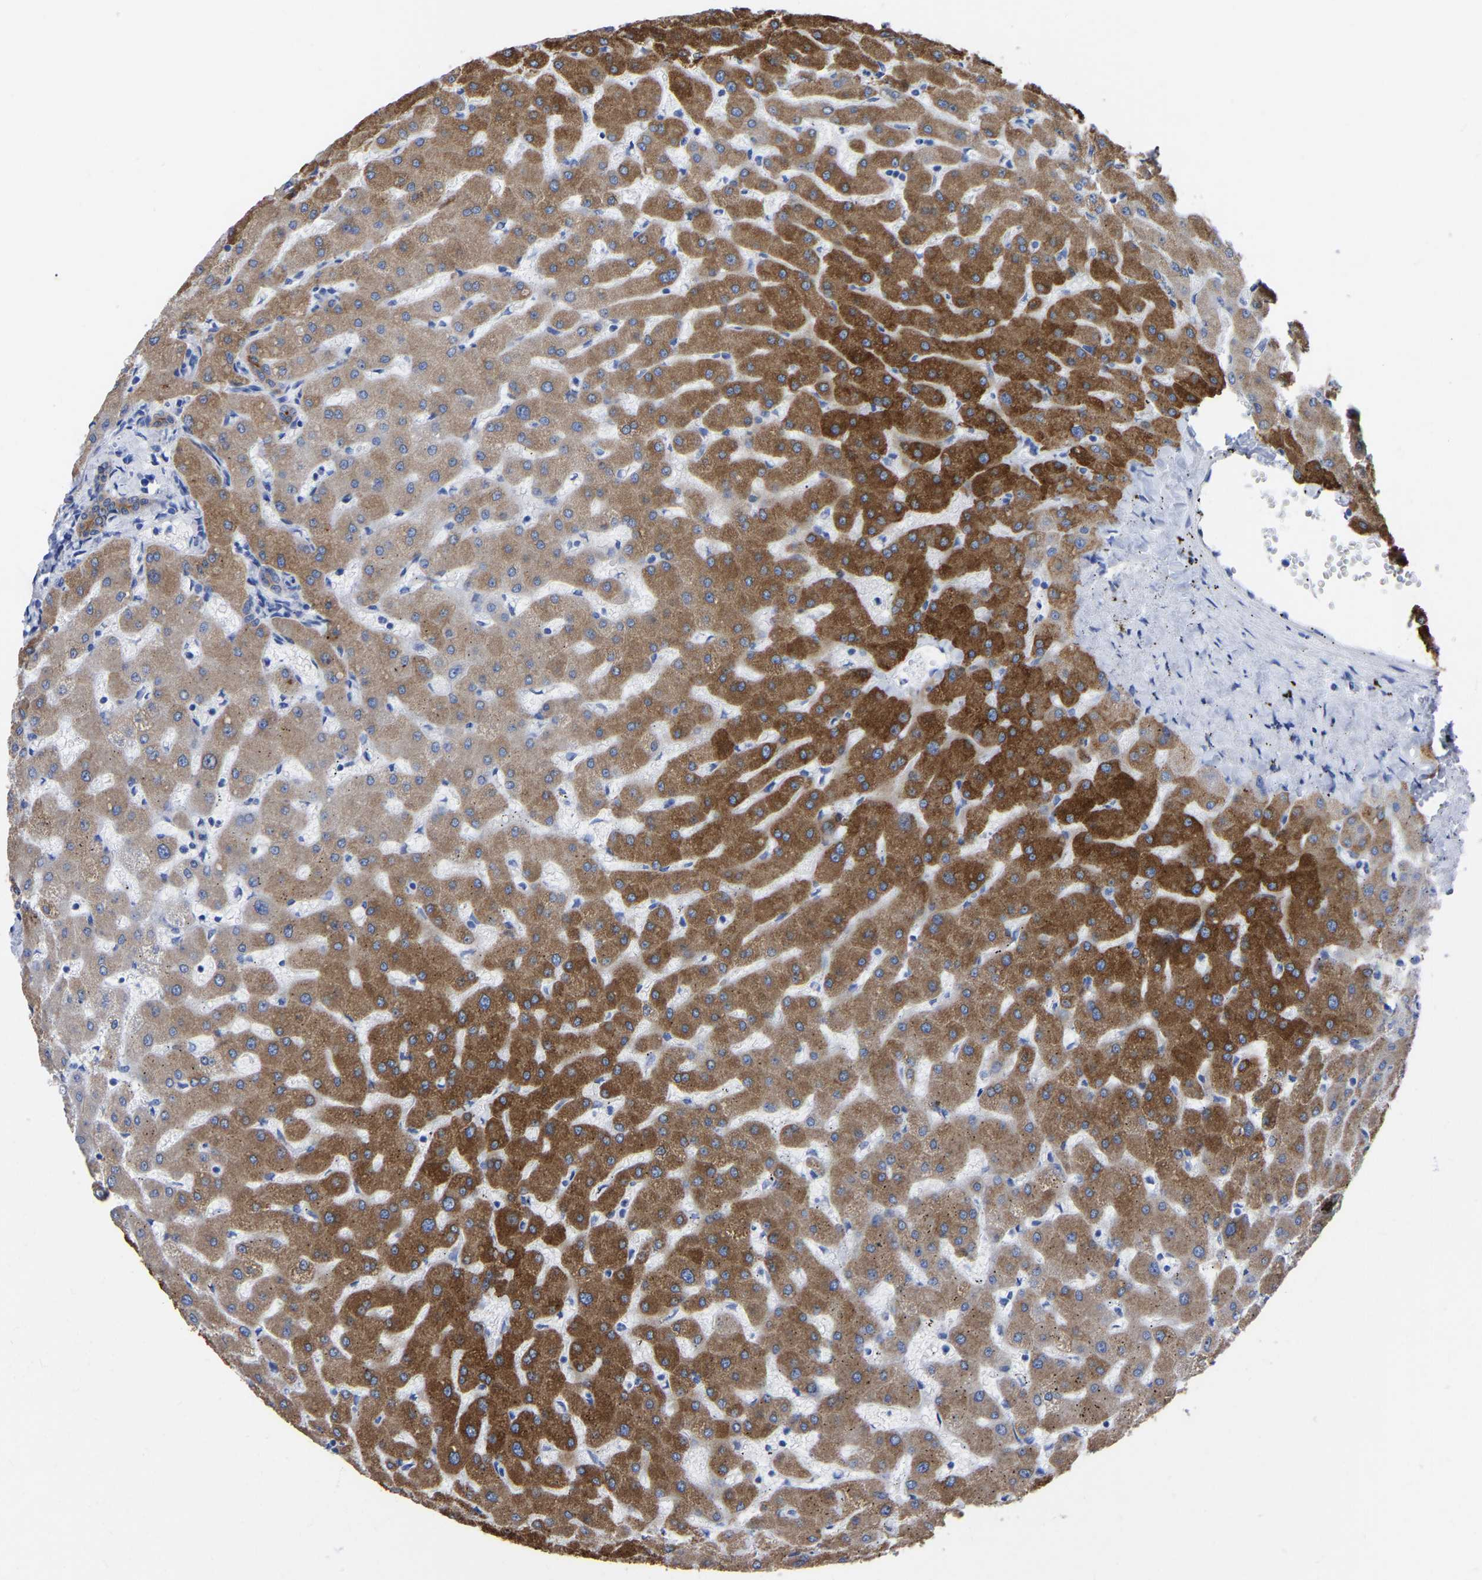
{"staining": {"intensity": "weak", "quantity": "<25%", "location": "cytoplasmic/membranous"}, "tissue": "liver", "cell_type": "Cholangiocytes", "image_type": "normal", "snomed": [{"axis": "morphology", "description": "Normal tissue, NOS"}, {"axis": "topography", "description": "Liver"}], "caption": "Cholangiocytes show no significant staining in benign liver. Nuclei are stained in blue.", "gene": "ANXA13", "patient": {"sex": "female", "age": 63}}